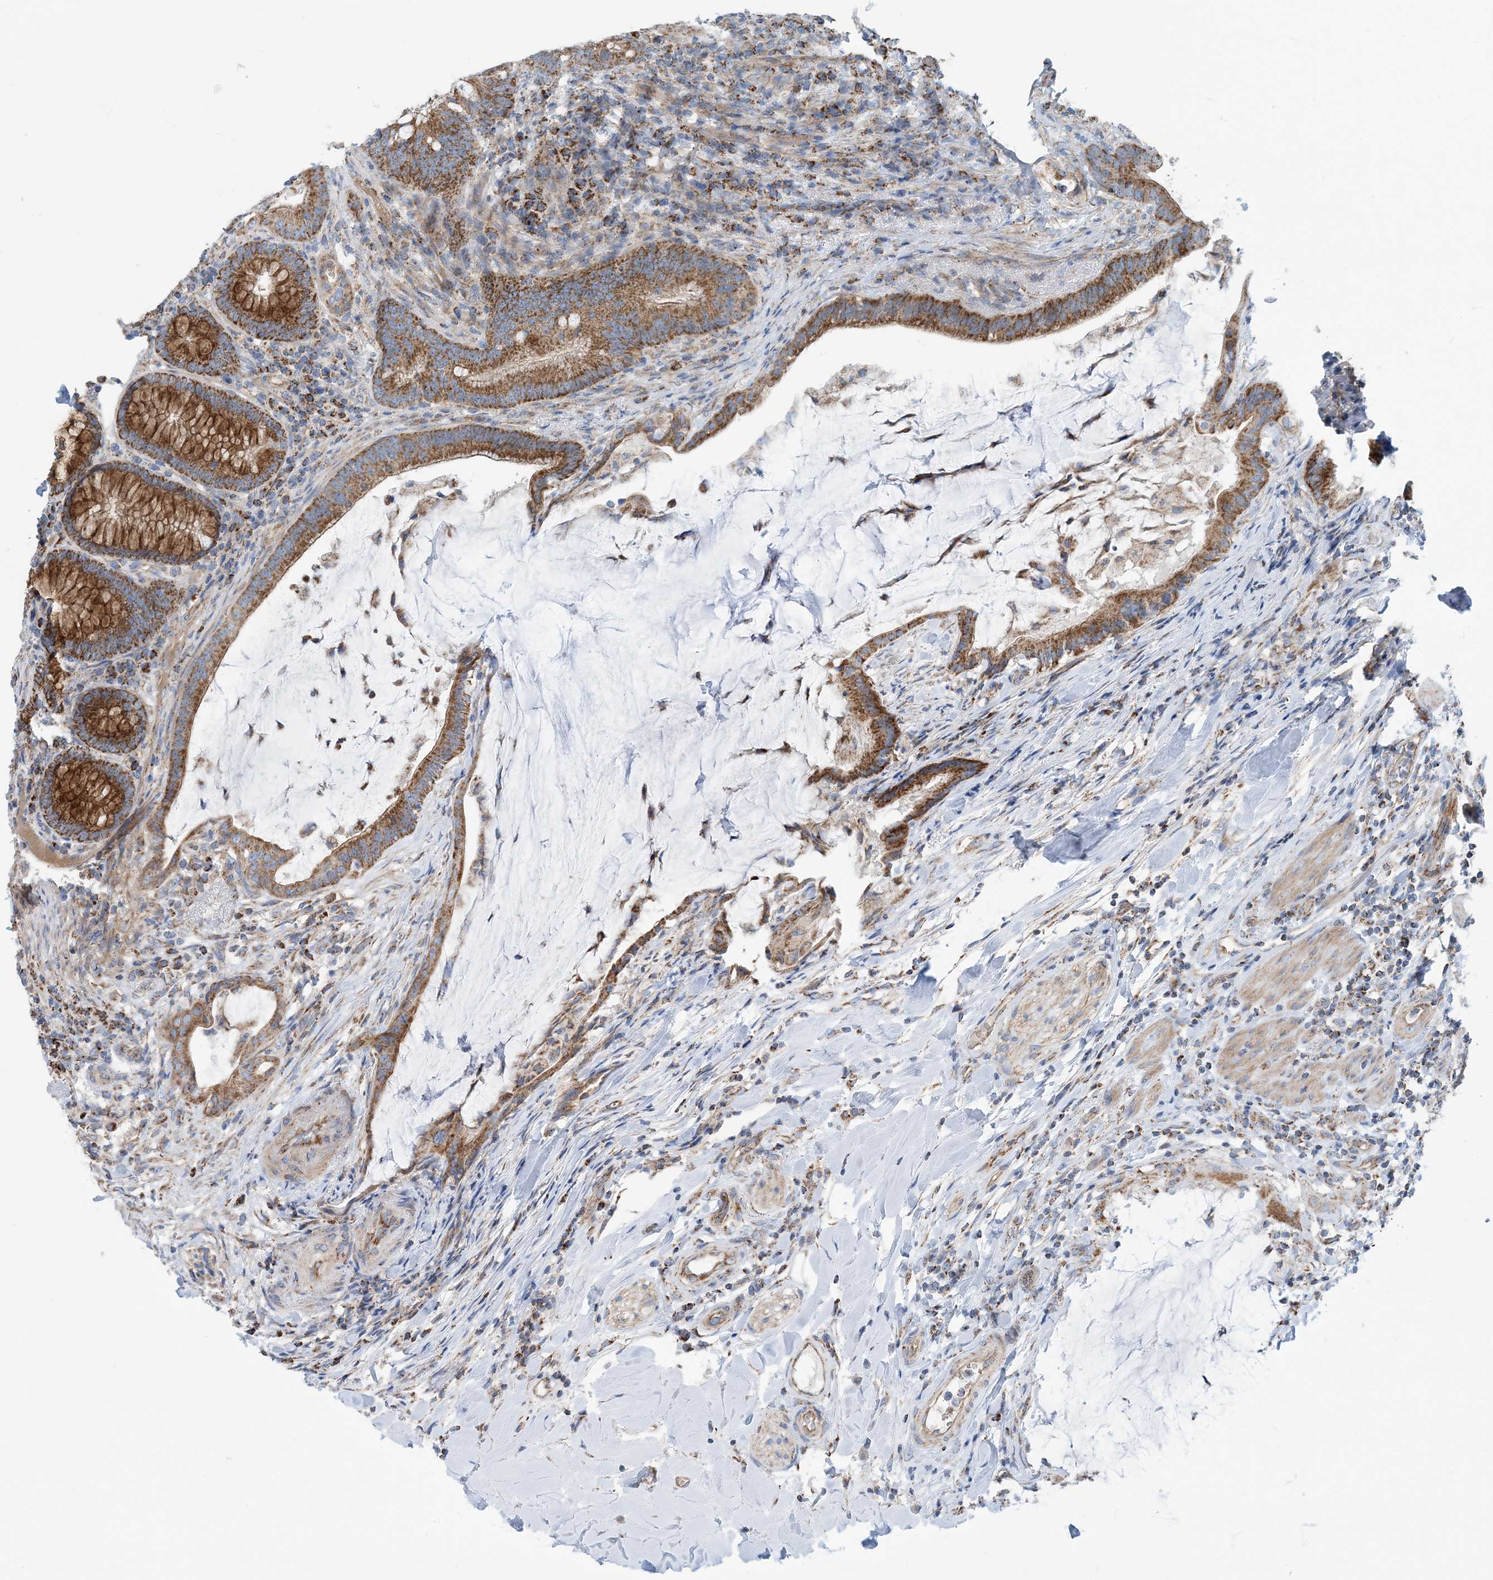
{"staining": {"intensity": "moderate", "quantity": ">75%", "location": "cytoplasmic/membranous"}, "tissue": "colorectal cancer", "cell_type": "Tumor cells", "image_type": "cancer", "snomed": [{"axis": "morphology", "description": "Adenocarcinoma, NOS"}, {"axis": "topography", "description": "Colon"}], "caption": "Adenocarcinoma (colorectal) stained with a protein marker shows moderate staining in tumor cells.", "gene": "PHOSPHO2", "patient": {"sex": "female", "age": 66}}